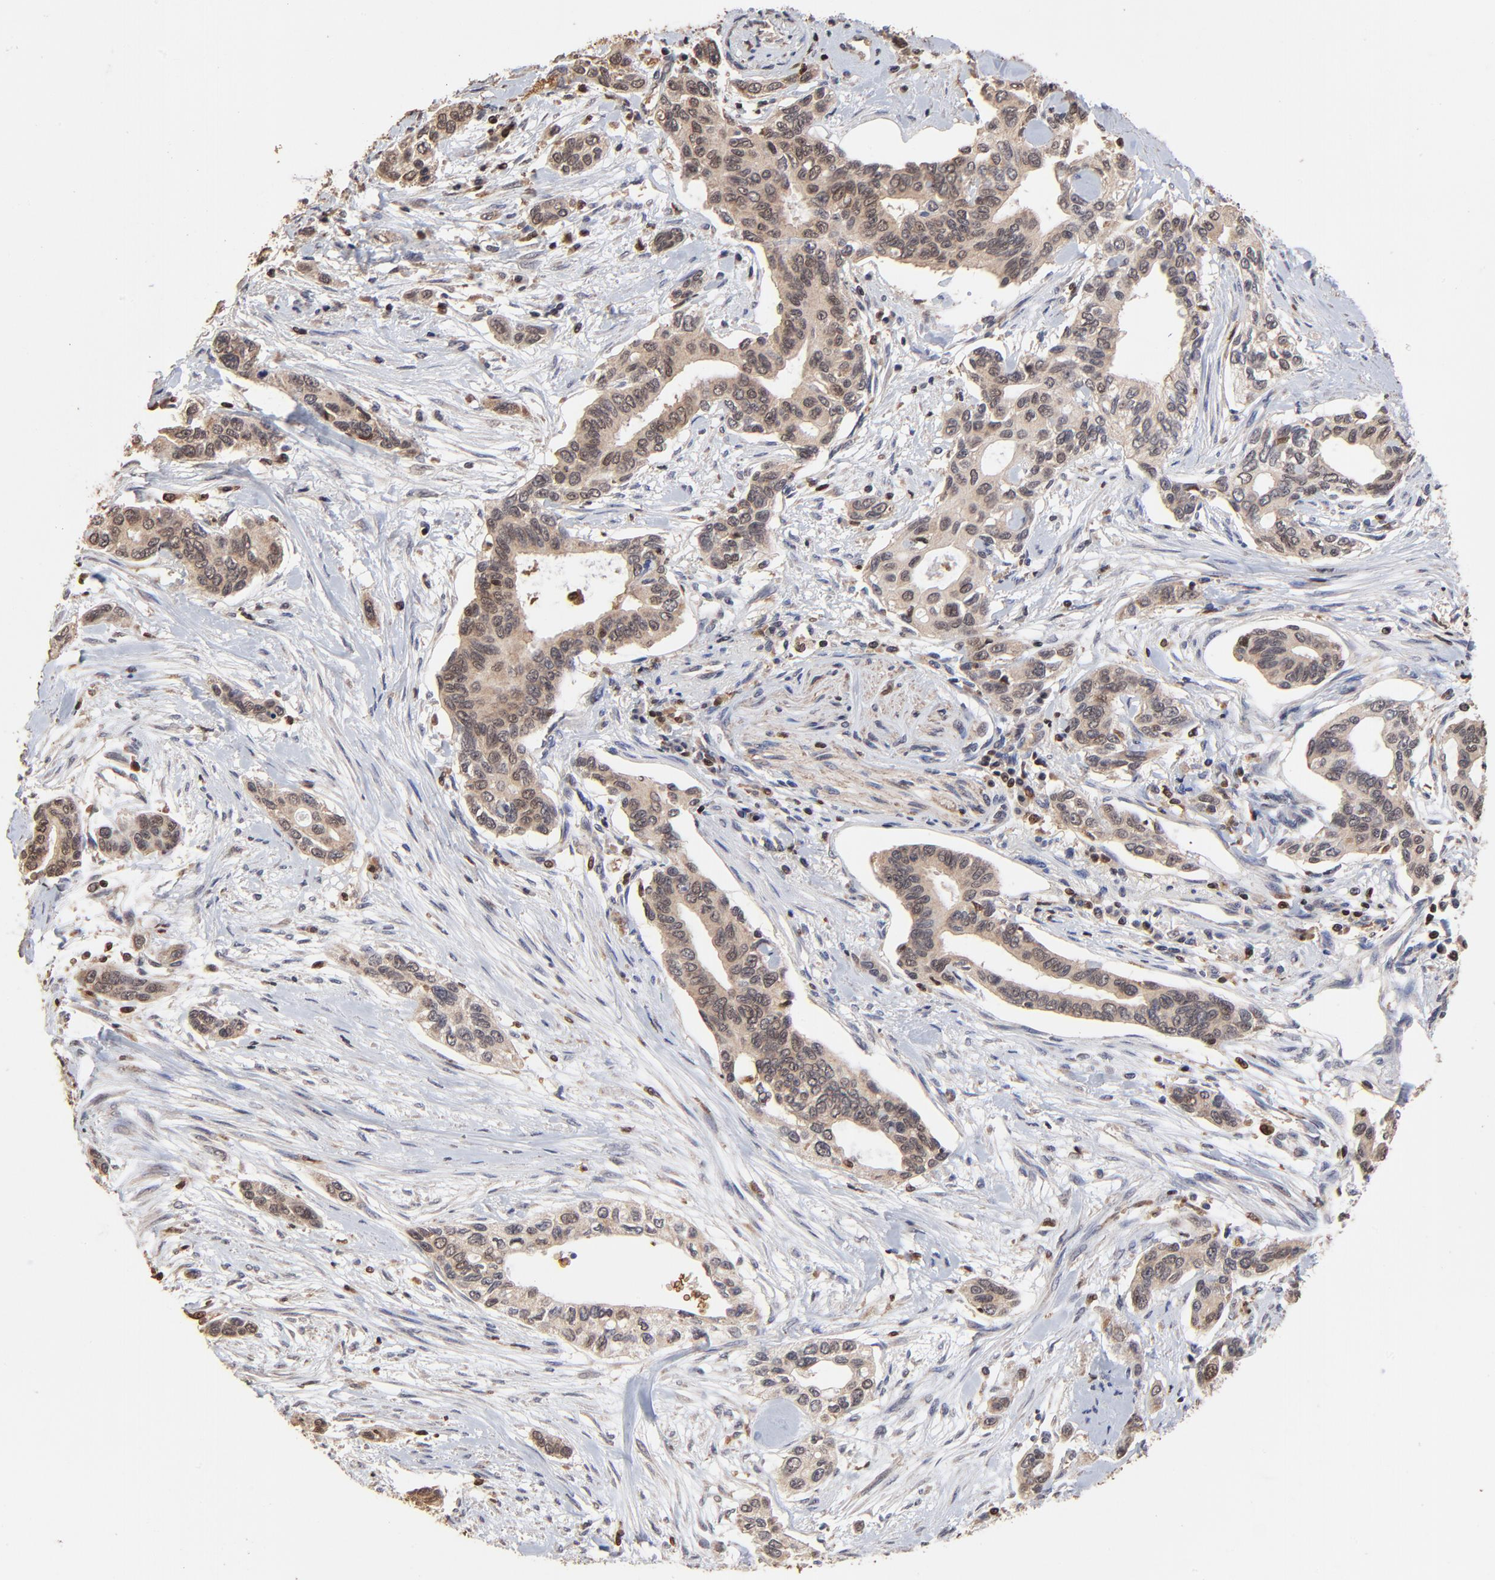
{"staining": {"intensity": "weak", "quantity": "25%-75%", "location": "cytoplasmic/membranous,nuclear"}, "tissue": "pancreatic cancer", "cell_type": "Tumor cells", "image_type": "cancer", "snomed": [{"axis": "morphology", "description": "Adenocarcinoma, NOS"}, {"axis": "topography", "description": "Pancreas"}], "caption": "Human pancreatic cancer (adenocarcinoma) stained for a protein (brown) demonstrates weak cytoplasmic/membranous and nuclear positive expression in about 25%-75% of tumor cells.", "gene": "CASP1", "patient": {"sex": "female", "age": 60}}